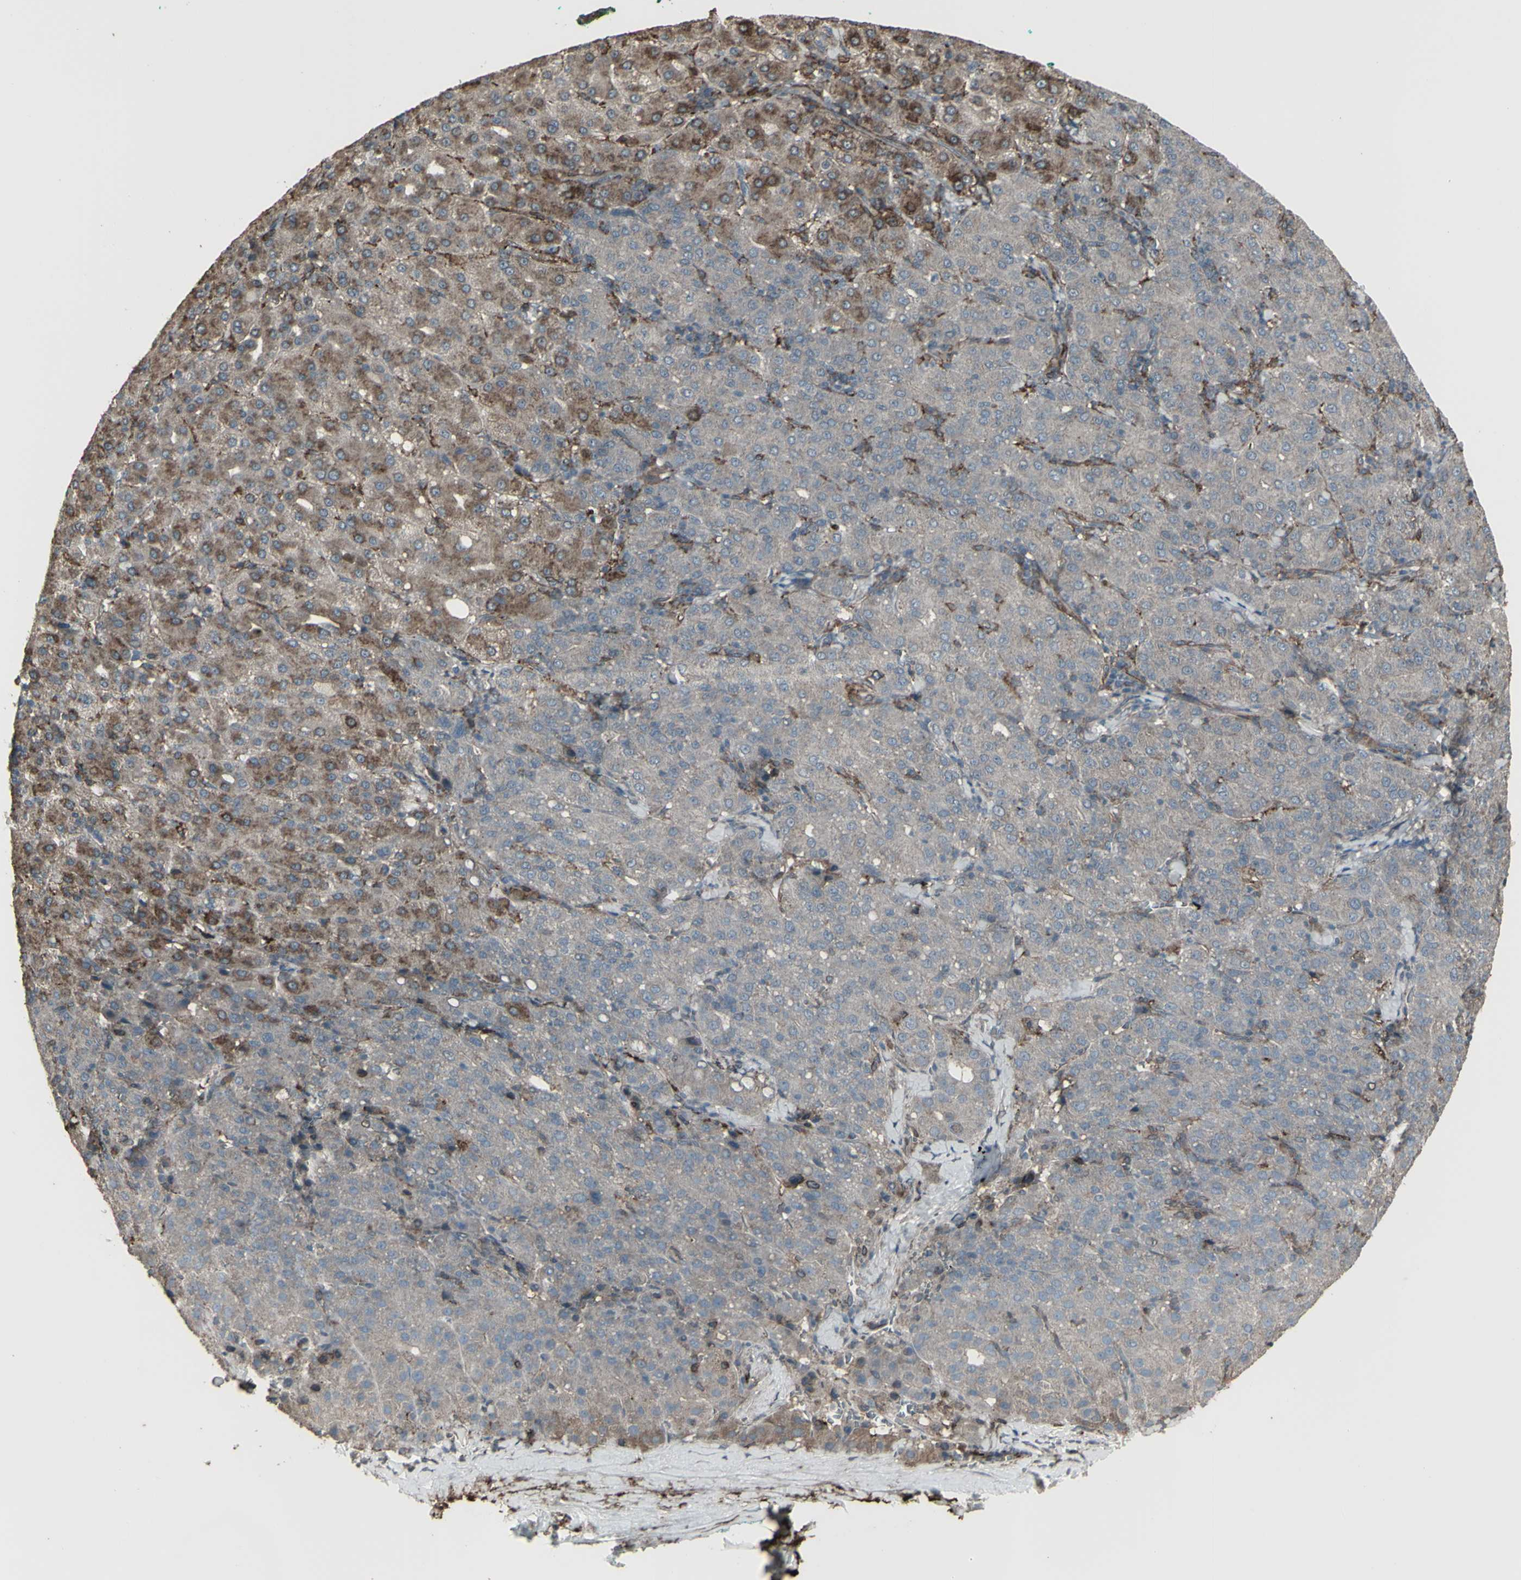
{"staining": {"intensity": "moderate", "quantity": "<25%", "location": "cytoplasmic/membranous"}, "tissue": "liver cancer", "cell_type": "Tumor cells", "image_type": "cancer", "snomed": [{"axis": "morphology", "description": "Carcinoma, Hepatocellular, NOS"}, {"axis": "topography", "description": "Liver"}], "caption": "Immunohistochemical staining of liver hepatocellular carcinoma displays moderate cytoplasmic/membranous protein expression in about <25% of tumor cells.", "gene": "SMO", "patient": {"sex": "male", "age": 65}}